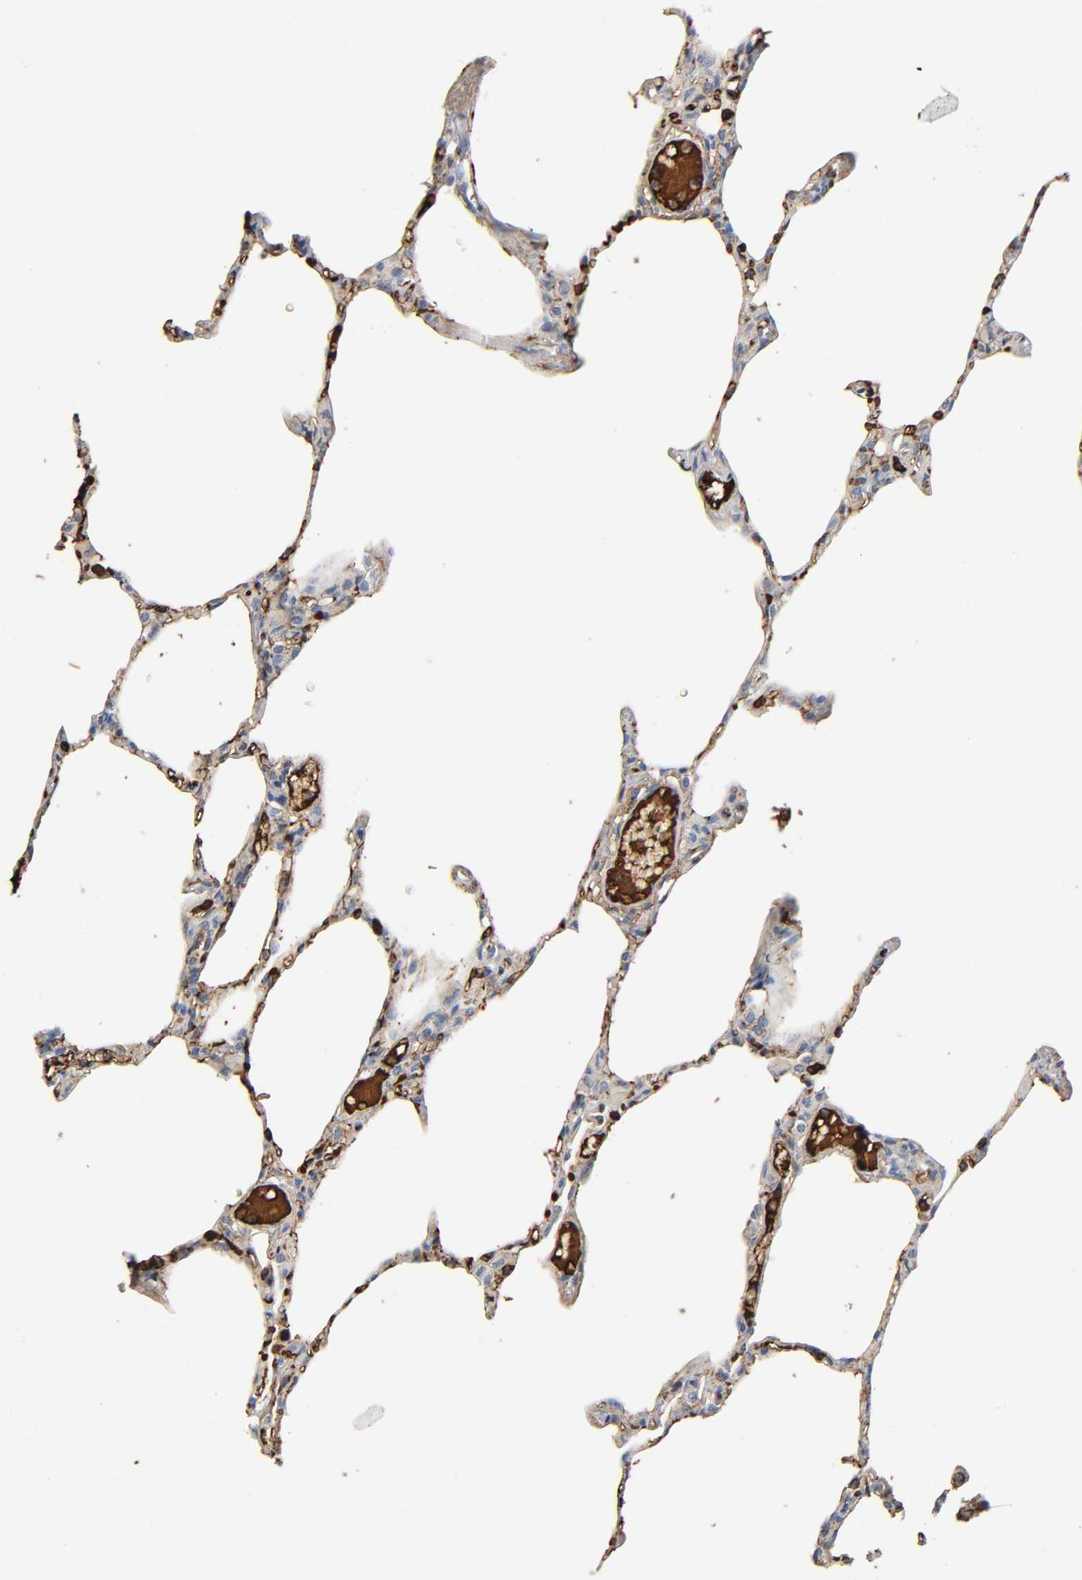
{"staining": {"intensity": "moderate", "quantity": ">75%", "location": "cytoplasmic/membranous"}, "tissue": "lung", "cell_type": "Alveolar cells", "image_type": "normal", "snomed": [{"axis": "morphology", "description": "Normal tissue, NOS"}, {"axis": "topography", "description": "Lung"}], "caption": "Alveolar cells demonstrate moderate cytoplasmic/membranous expression in approximately >75% of cells in benign lung.", "gene": "C3", "patient": {"sex": "female", "age": 49}}